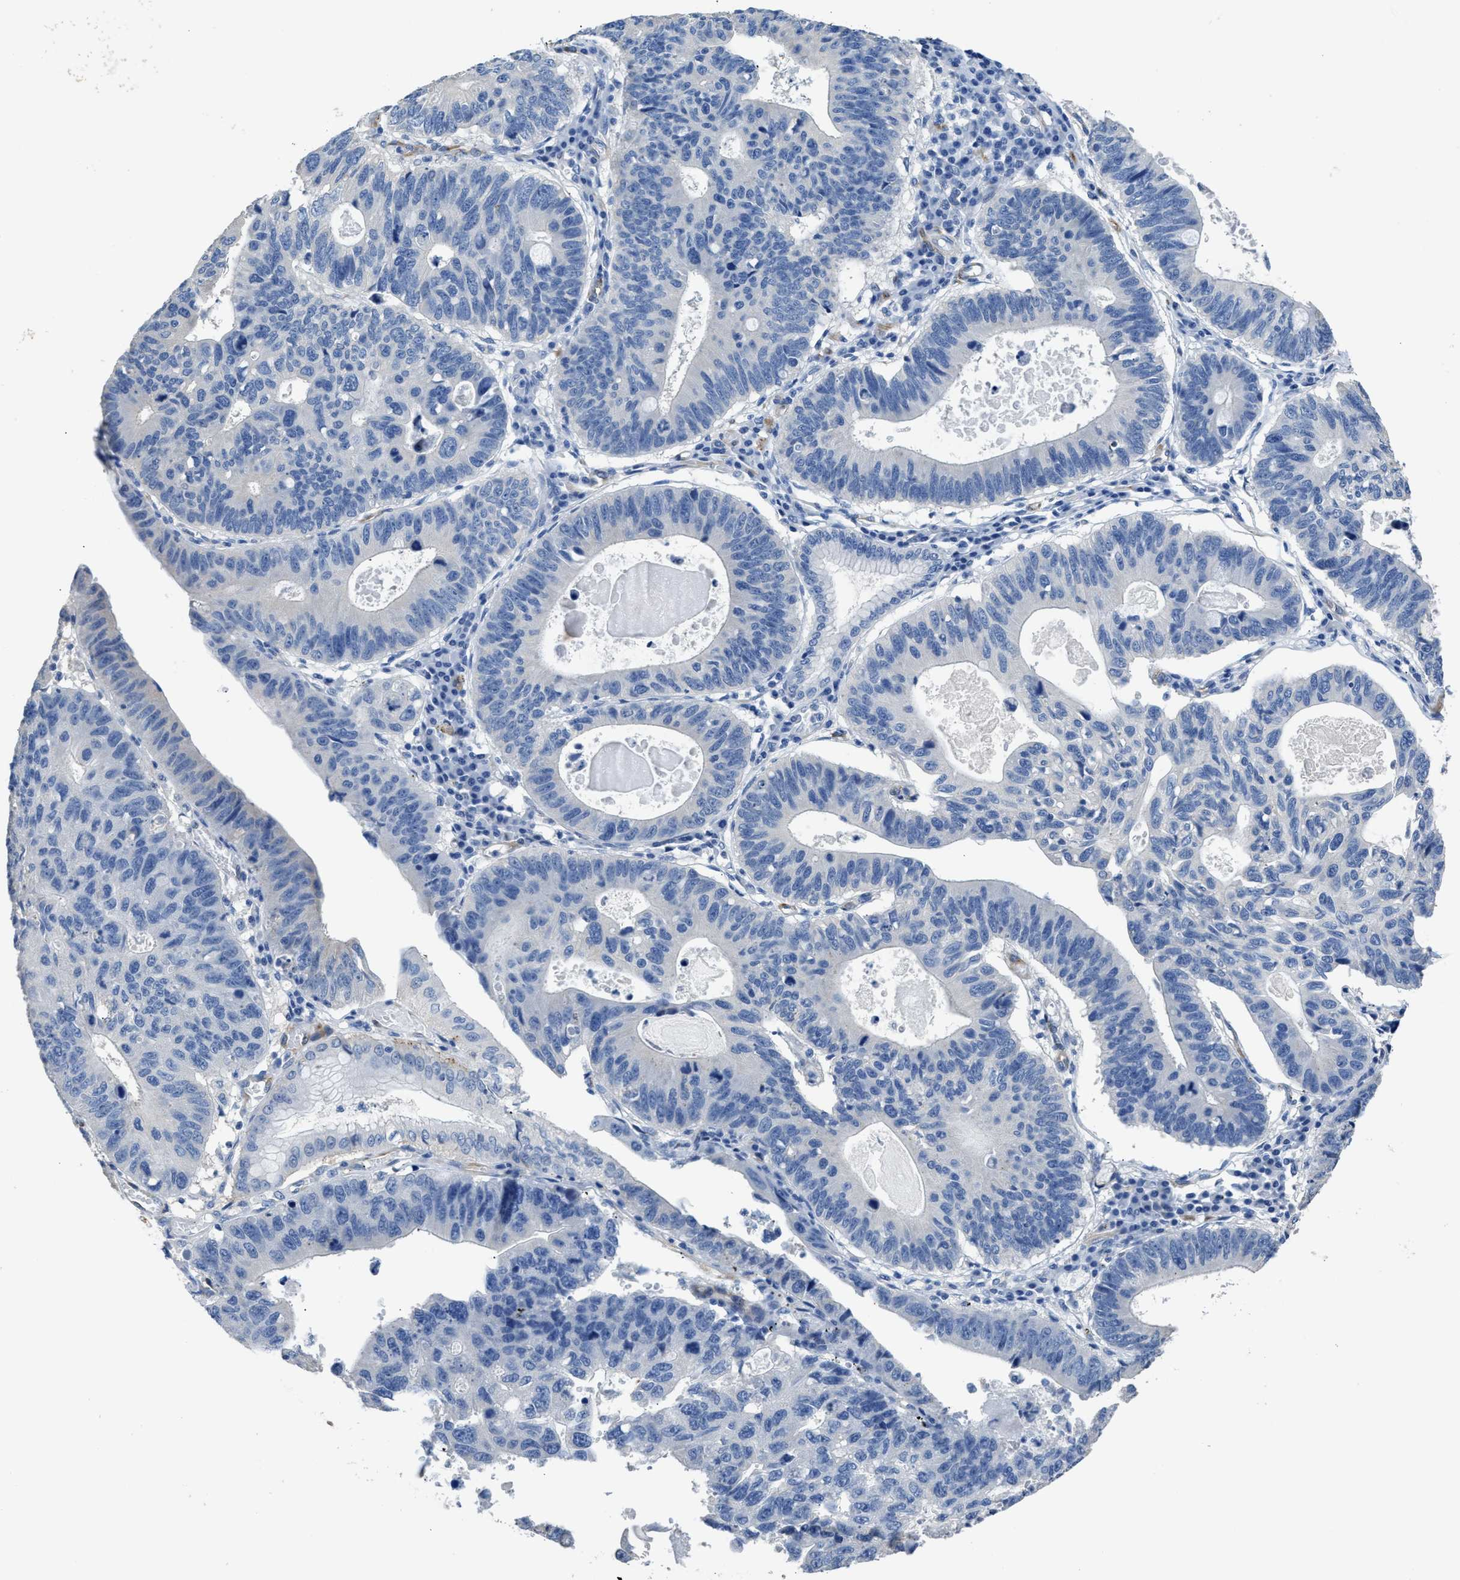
{"staining": {"intensity": "negative", "quantity": "none", "location": "none"}, "tissue": "stomach cancer", "cell_type": "Tumor cells", "image_type": "cancer", "snomed": [{"axis": "morphology", "description": "Adenocarcinoma, NOS"}, {"axis": "topography", "description": "Stomach"}], "caption": "DAB (3,3'-diaminobenzidine) immunohistochemical staining of stomach cancer displays no significant expression in tumor cells.", "gene": "ZSWIM5", "patient": {"sex": "male", "age": 59}}